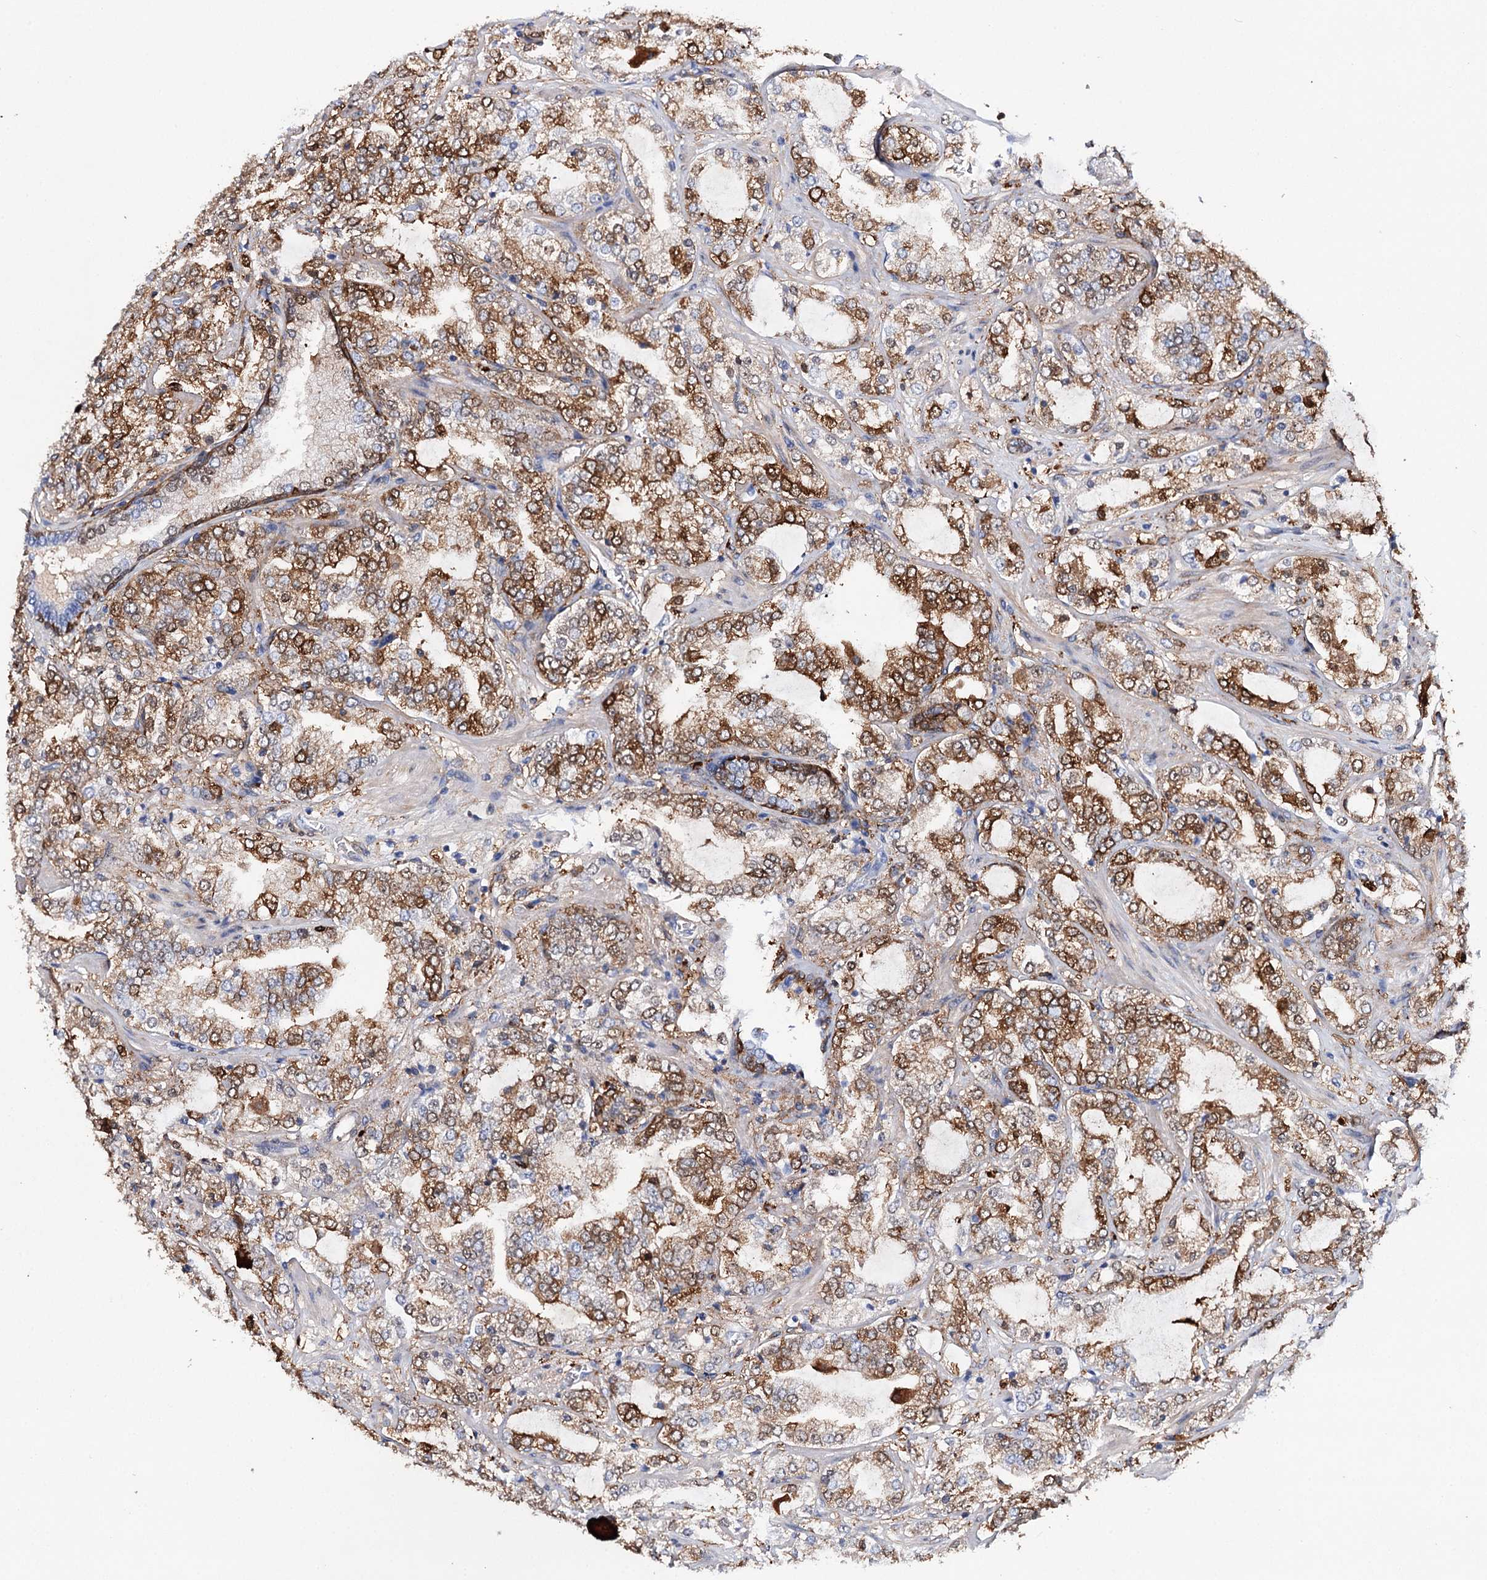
{"staining": {"intensity": "strong", "quantity": ">75%", "location": "cytoplasmic/membranous"}, "tissue": "prostate cancer", "cell_type": "Tumor cells", "image_type": "cancer", "snomed": [{"axis": "morphology", "description": "Adenocarcinoma, High grade"}, {"axis": "topography", "description": "Prostate"}], "caption": "Approximately >75% of tumor cells in human high-grade adenocarcinoma (prostate) display strong cytoplasmic/membranous protein expression as visualized by brown immunohistochemical staining.", "gene": "CFAP46", "patient": {"sex": "male", "age": 64}}